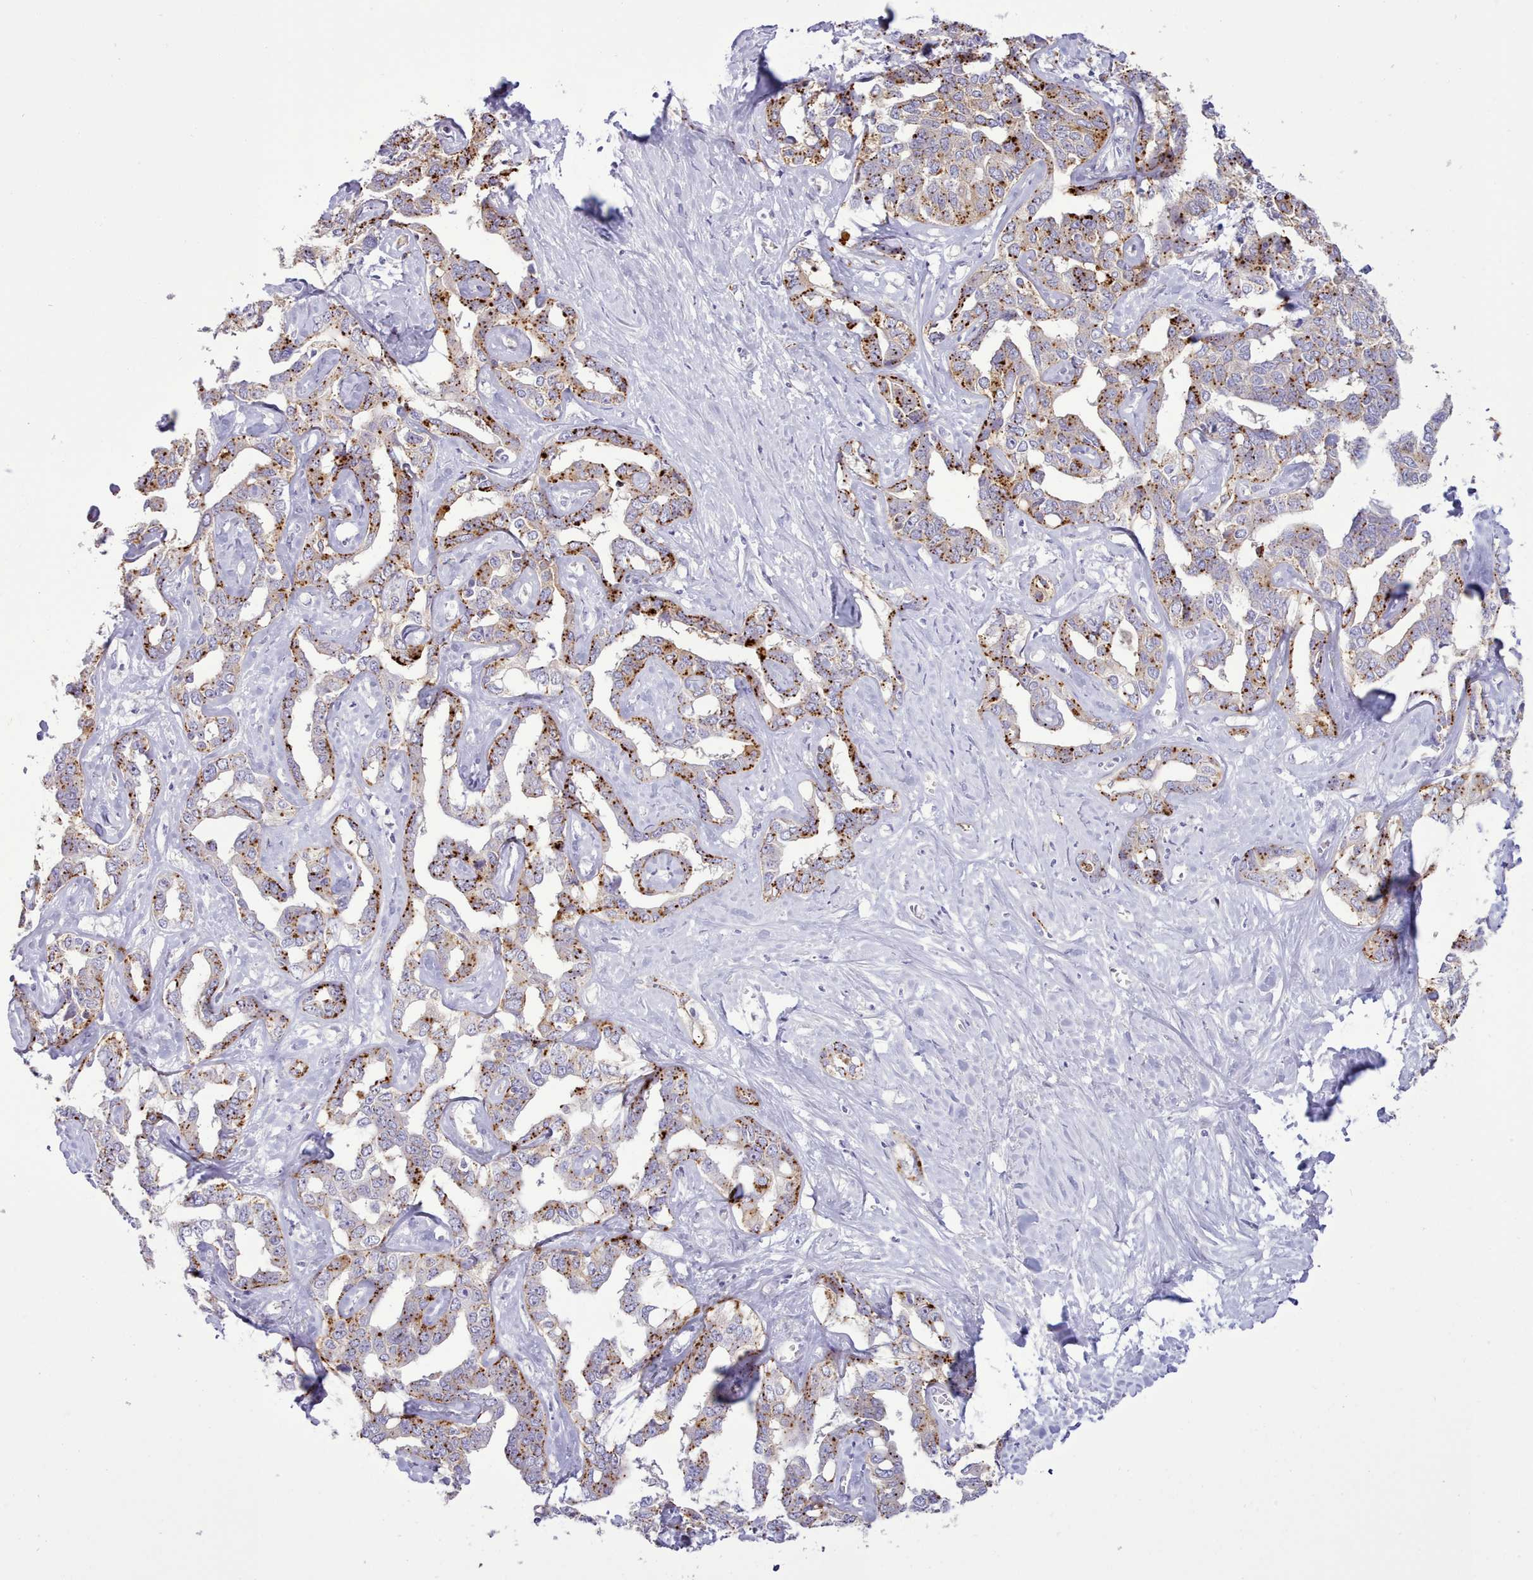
{"staining": {"intensity": "moderate", "quantity": ">75%", "location": "cytoplasmic/membranous"}, "tissue": "liver cancer", "cell_type": "Tumor cells", "image_type": "cancer", "snomed": [{"axis": "morphology", "description": "Cholangiocarcinoma"}, {"axis": "topography", "description": "Liver"}], "caption": "This micrograph demonstrates liver cancer (cholangiocarcinoma) stained with immunohistochemistry to label a protein in brown. The cytoplasmic/membranous of tumor cells show moderate positivity for the protein. Nuclei are counter-stained blue.", "gene": "SRD5A1", "patient": {"sex": "male", "age": 59}}